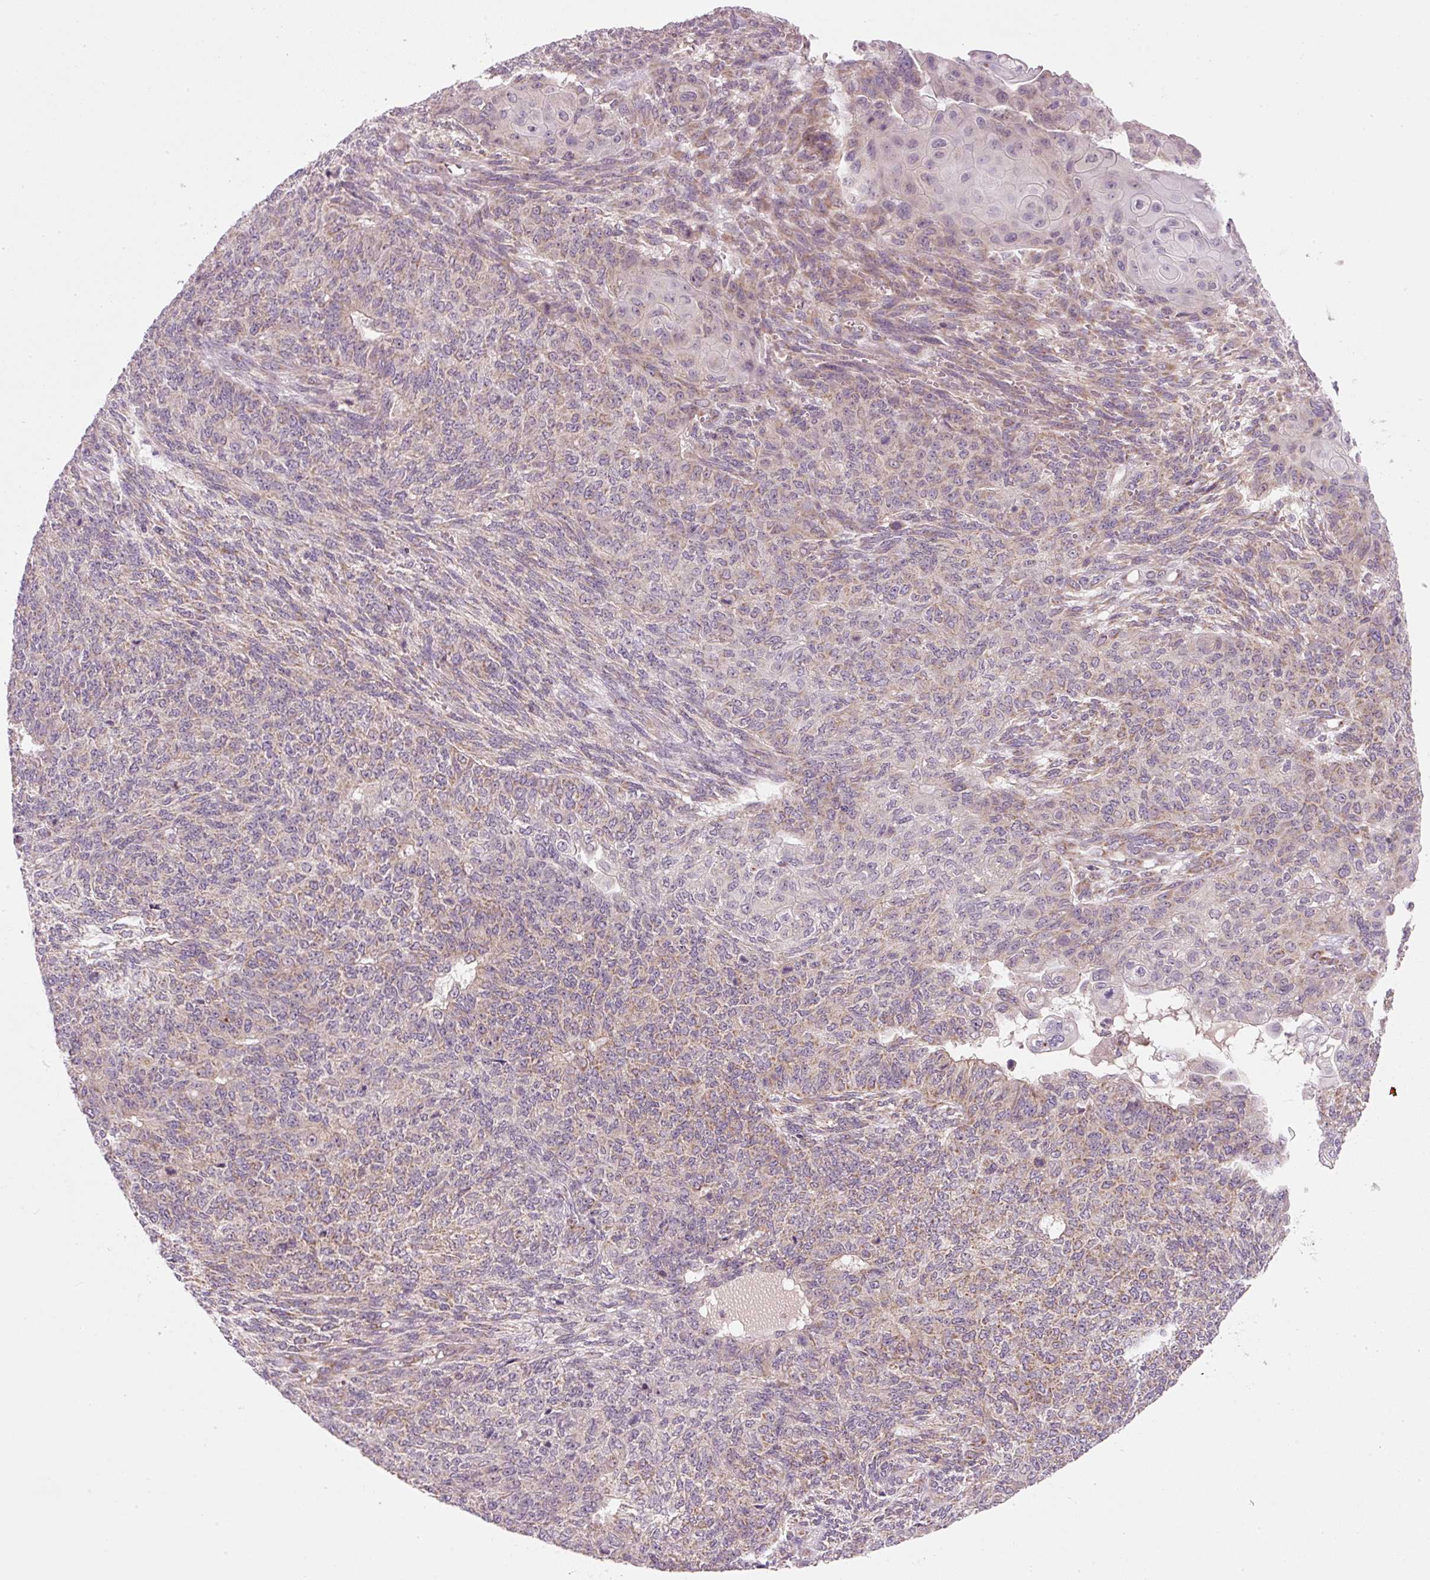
{"staining": {"intensity": "weak", "quantity": "<25%", "location": "cytoplasmic/membranous"}, "tissue": "endometrial cancer", "cell_type": "Tumor cells", "image_type": "cancer", "snomed": [{"axis": "morphology", "description": "Adenocarcinoma, NOS"}, {"axis": "topography", "description": "Endometrium"}], "caption": "High magnification brightfield microscopy of endometrial cancer (adenocarcinoma) stained with DAB (3,3'-diaminobenzidine) (brown) and counterstained with hematoxylin (blue): tumor cells show no significant expression.", "gene": "FAM78B", "patient": {"sex": "female", "age": 32}}